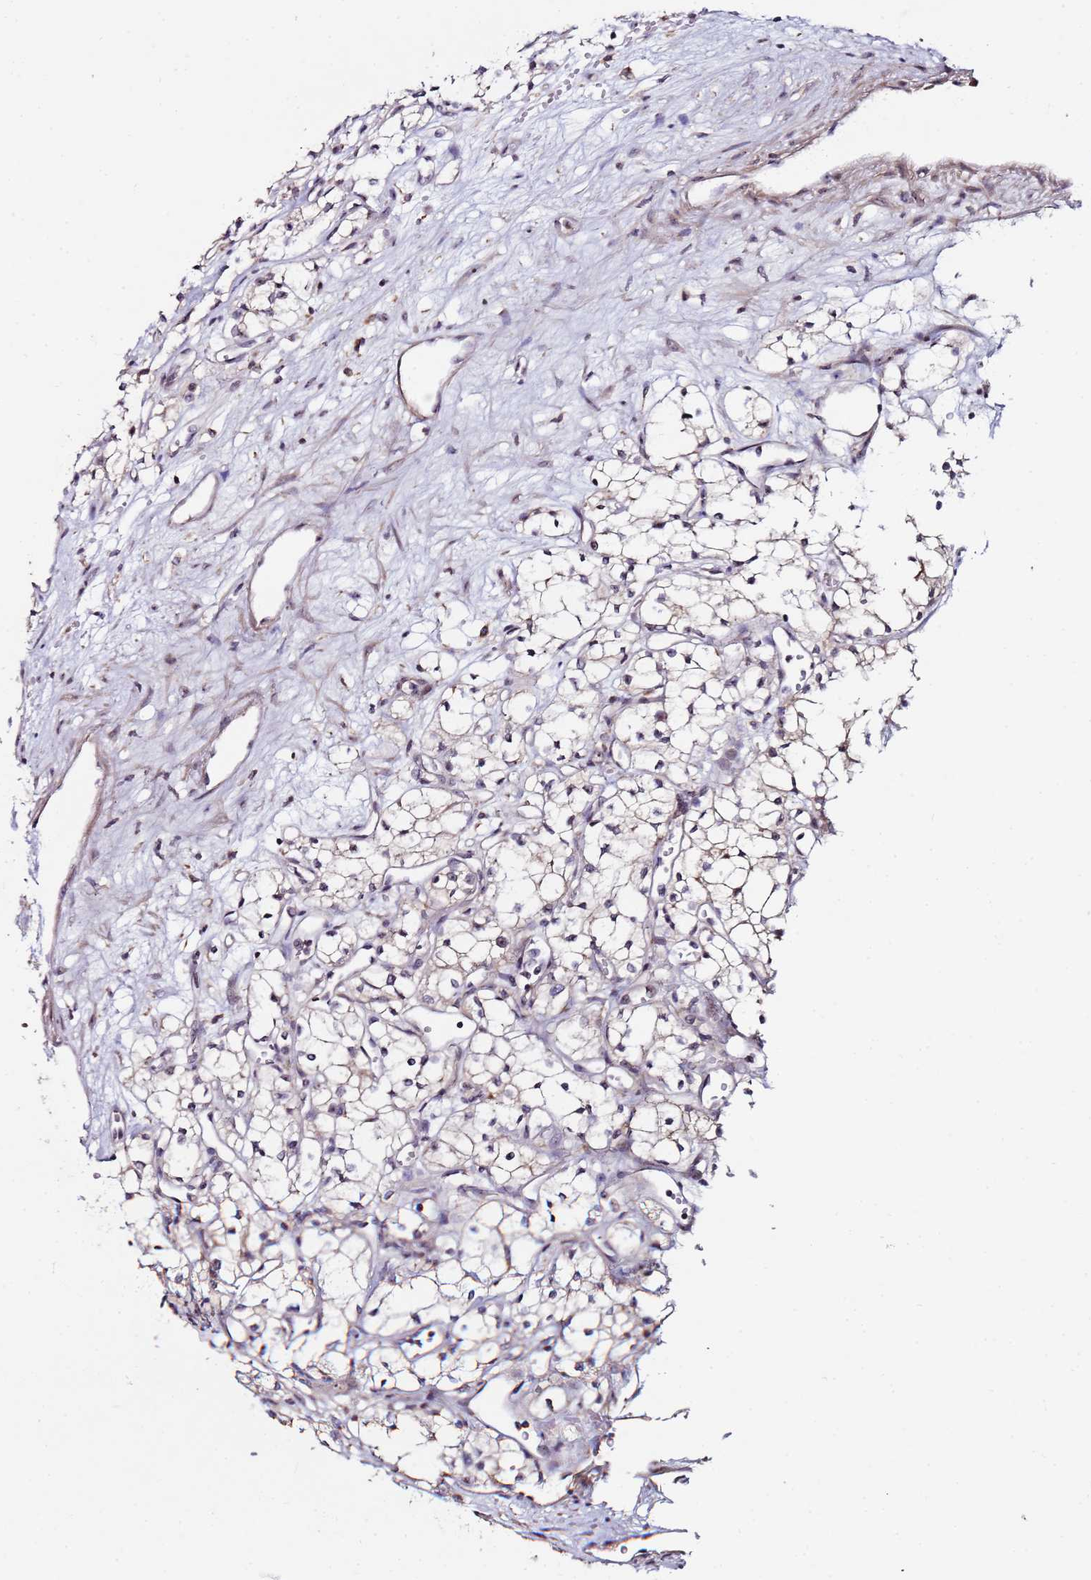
{"staining": {"intensity": "moderate", "quantity": "<25%", "location": "nuclear"}, "tissue": "renal cancer", "cell_type": "Tumor cells", "image_type": "cancer", "snomed": [{"axis": "morphology", "description": "Adenocarcinoma, NOS"}, {"axis": "topography", "description": "Kidney"}], "caption": "Protein staining of adenocarcinoma (renal) tissue displays moderate nuclear expression in about <25% of tumor cells.", "gene": "KRI1", "patient": {"sex": "male", "age": 59}}